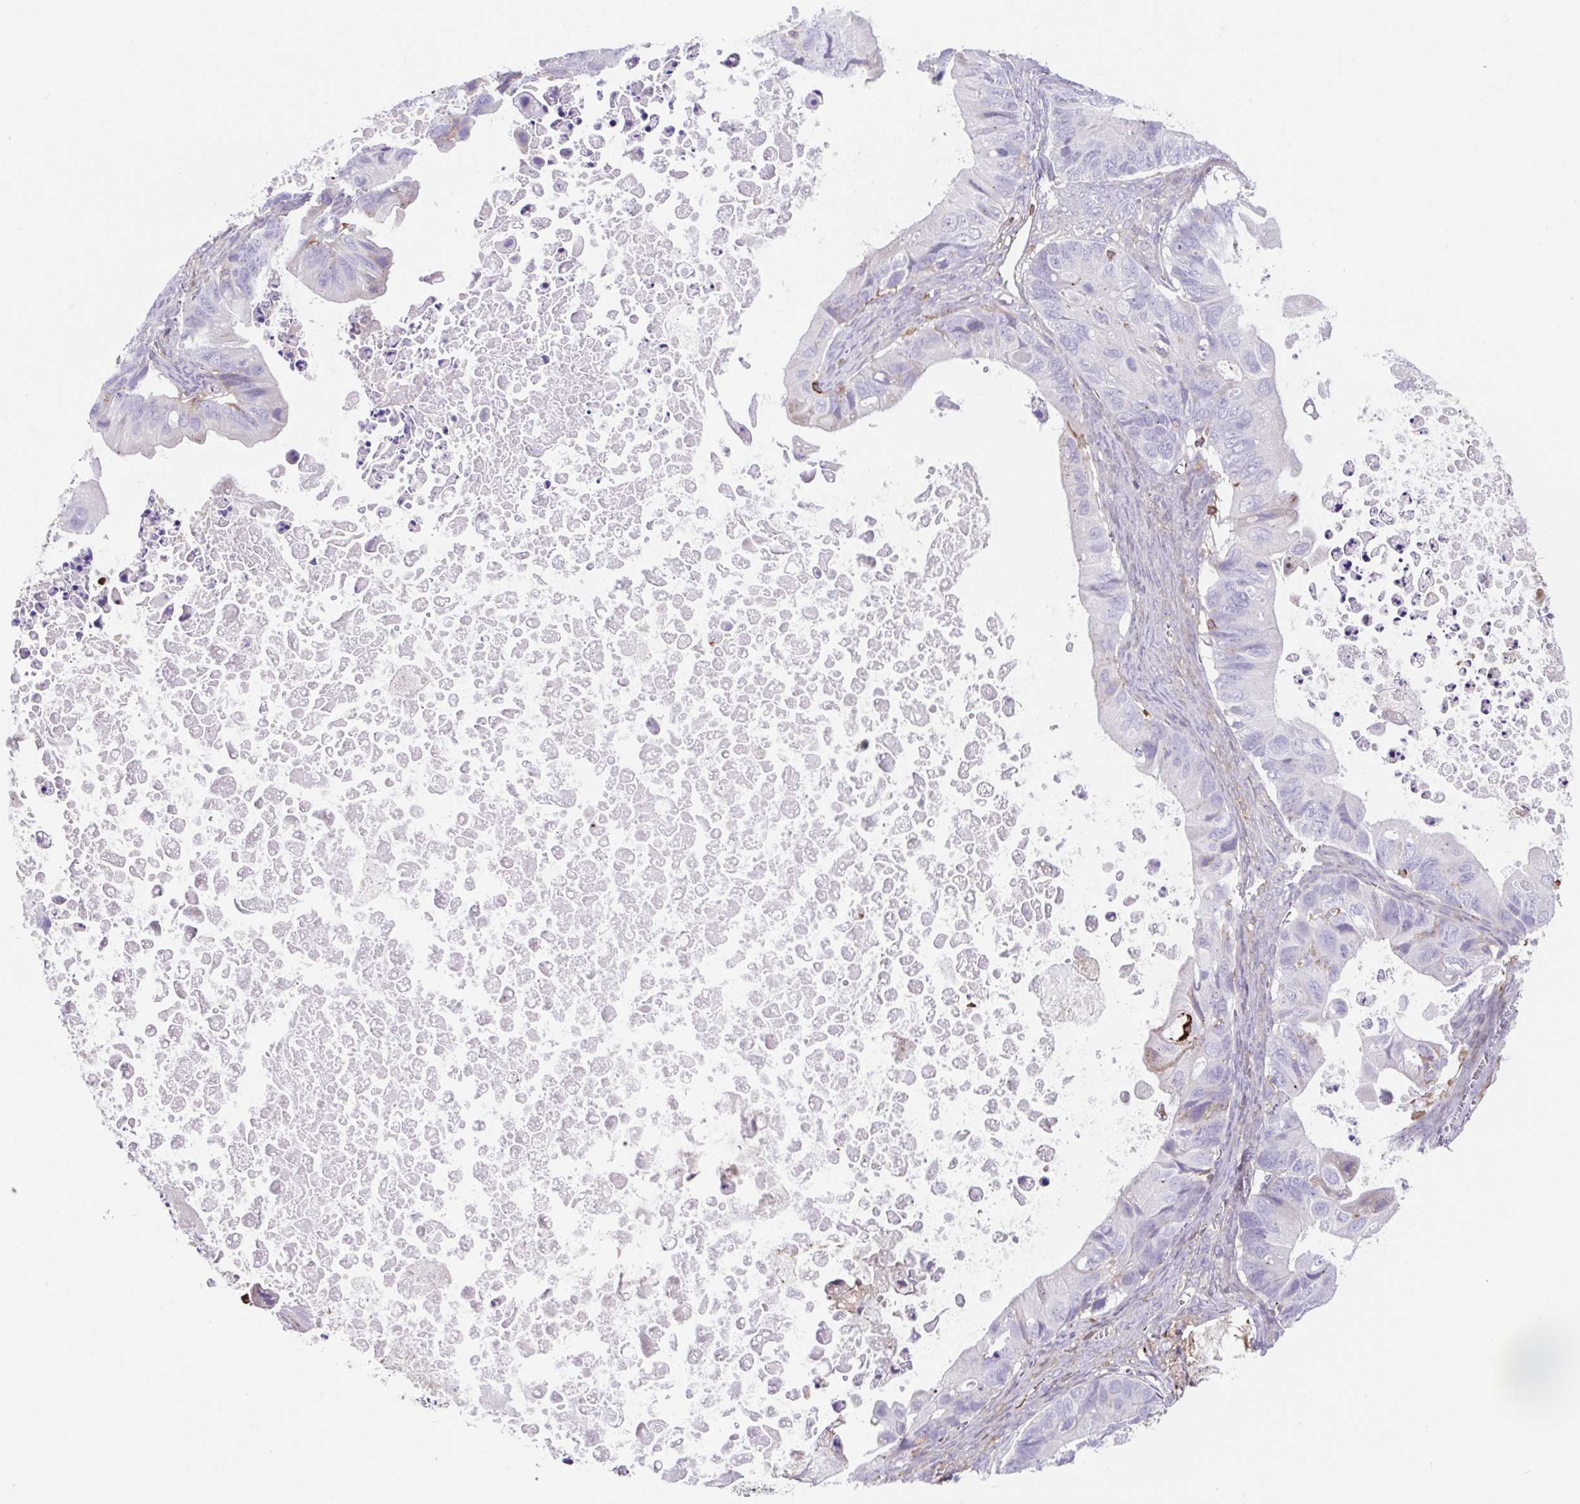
{"staining": {"intensity": "negative", "quantity": "none", "location": "none"}, "tissue": "ovarian cancer", "cell_type": "Tumor cells", "image_type": "cancer", "snomed": [{"axis": "morphology", "description": "Cystadenocarcinoma, mucinous, NOS"}, {"axis": "topography", "description": "Ovary"}], "caption": "This is an immunohistochemistry (IHC) histopathology image of human ovarian mucinous cystadenocarcinoma. There is no expression in tumor cells.", "gene": "TPRG1", "patient": {"sex": "female", "age": 64}}